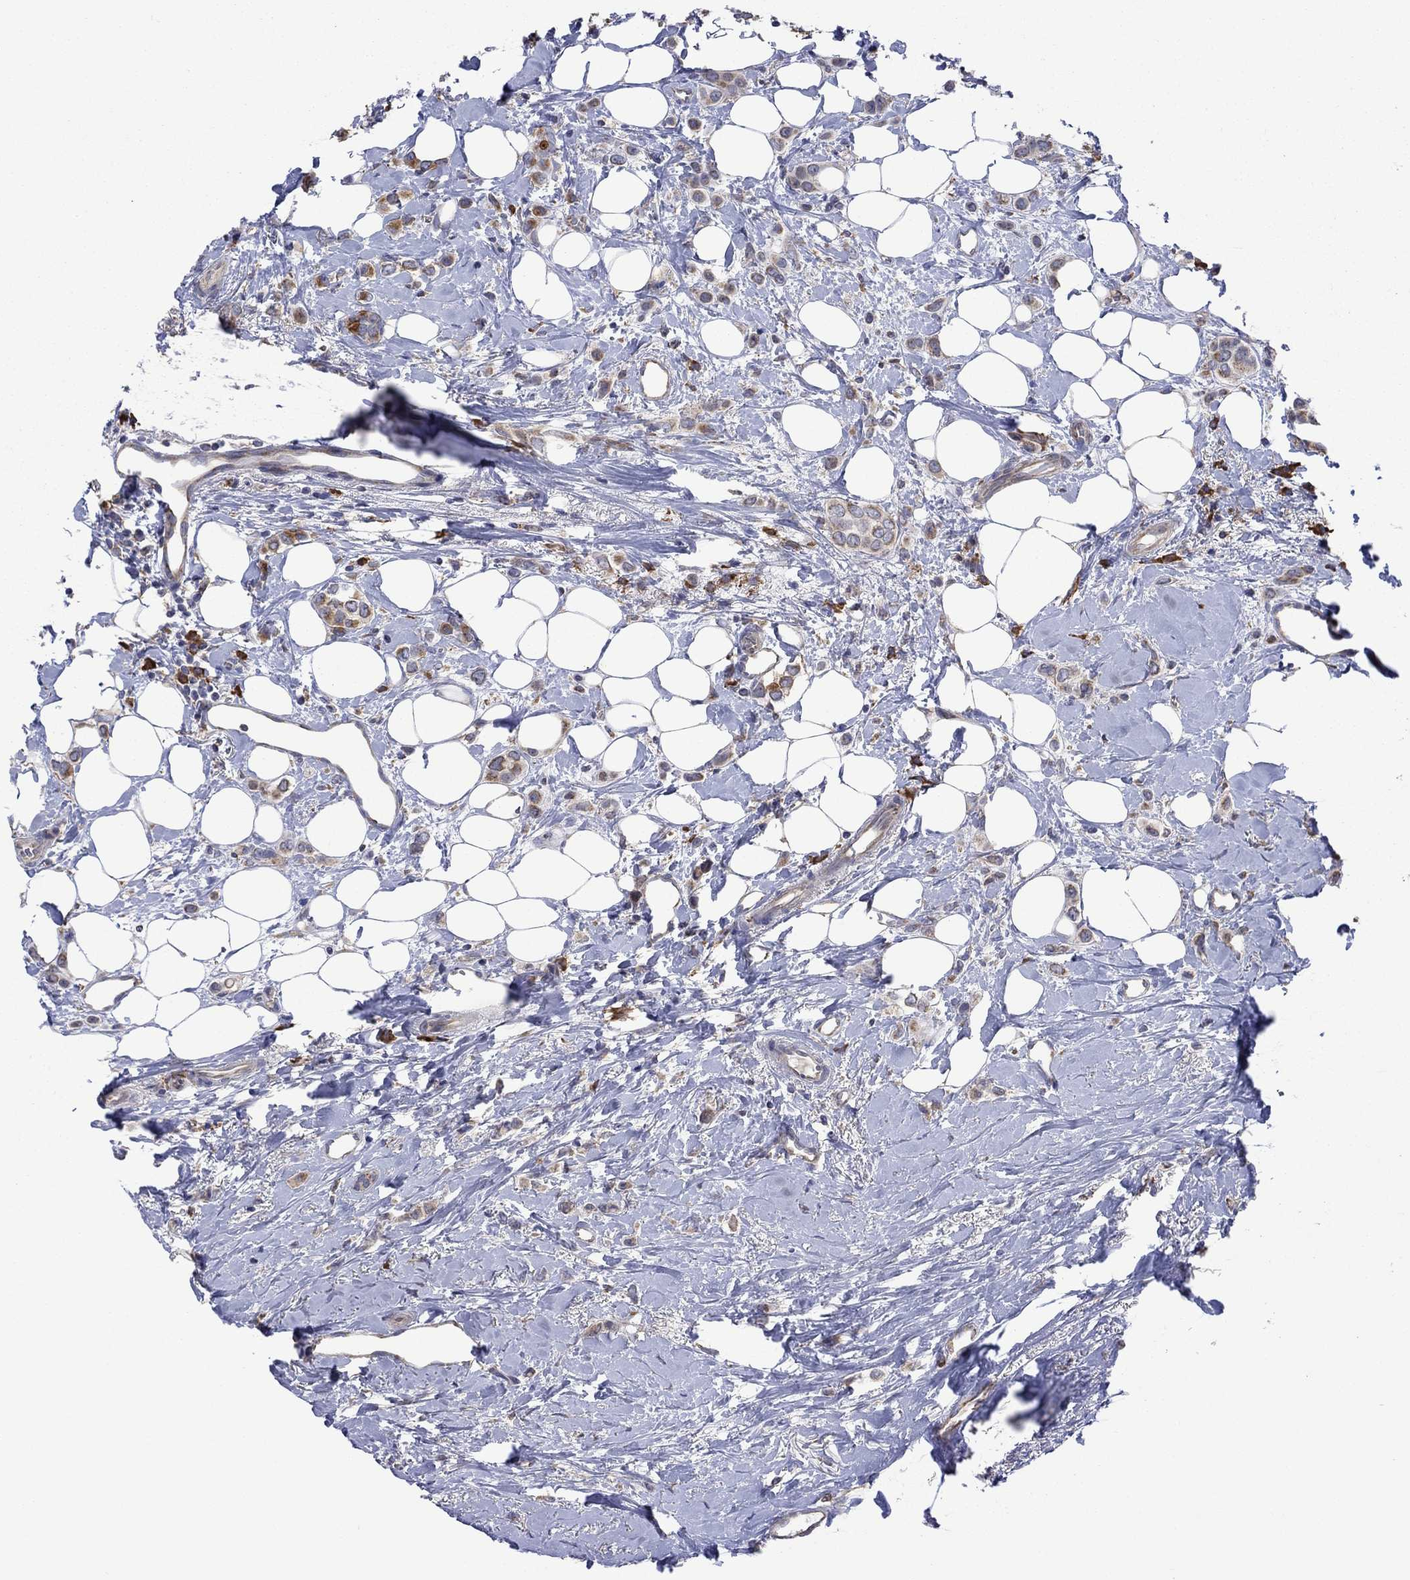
{"staining": {"intensity": "moderate", "quantity": "25%-75%", "location": "cytoplasmic/membranous"}, "tissue": "breast cancer", "cell_type": "Tumor cells", "image_type": "cancer", "snomed": [{"axis": "morphology", "description": "Lobular carcinoma"}, {"axis": "topography", "description": "Breast"}], "caption": "A photomicrograph of human breast lobular carcinoma stained for a protein displays moderate cytoplasmic/membranous brown staining in tumor cells.", "gene": "FURIN", "patient": {"sex": "female", "age": 66}}